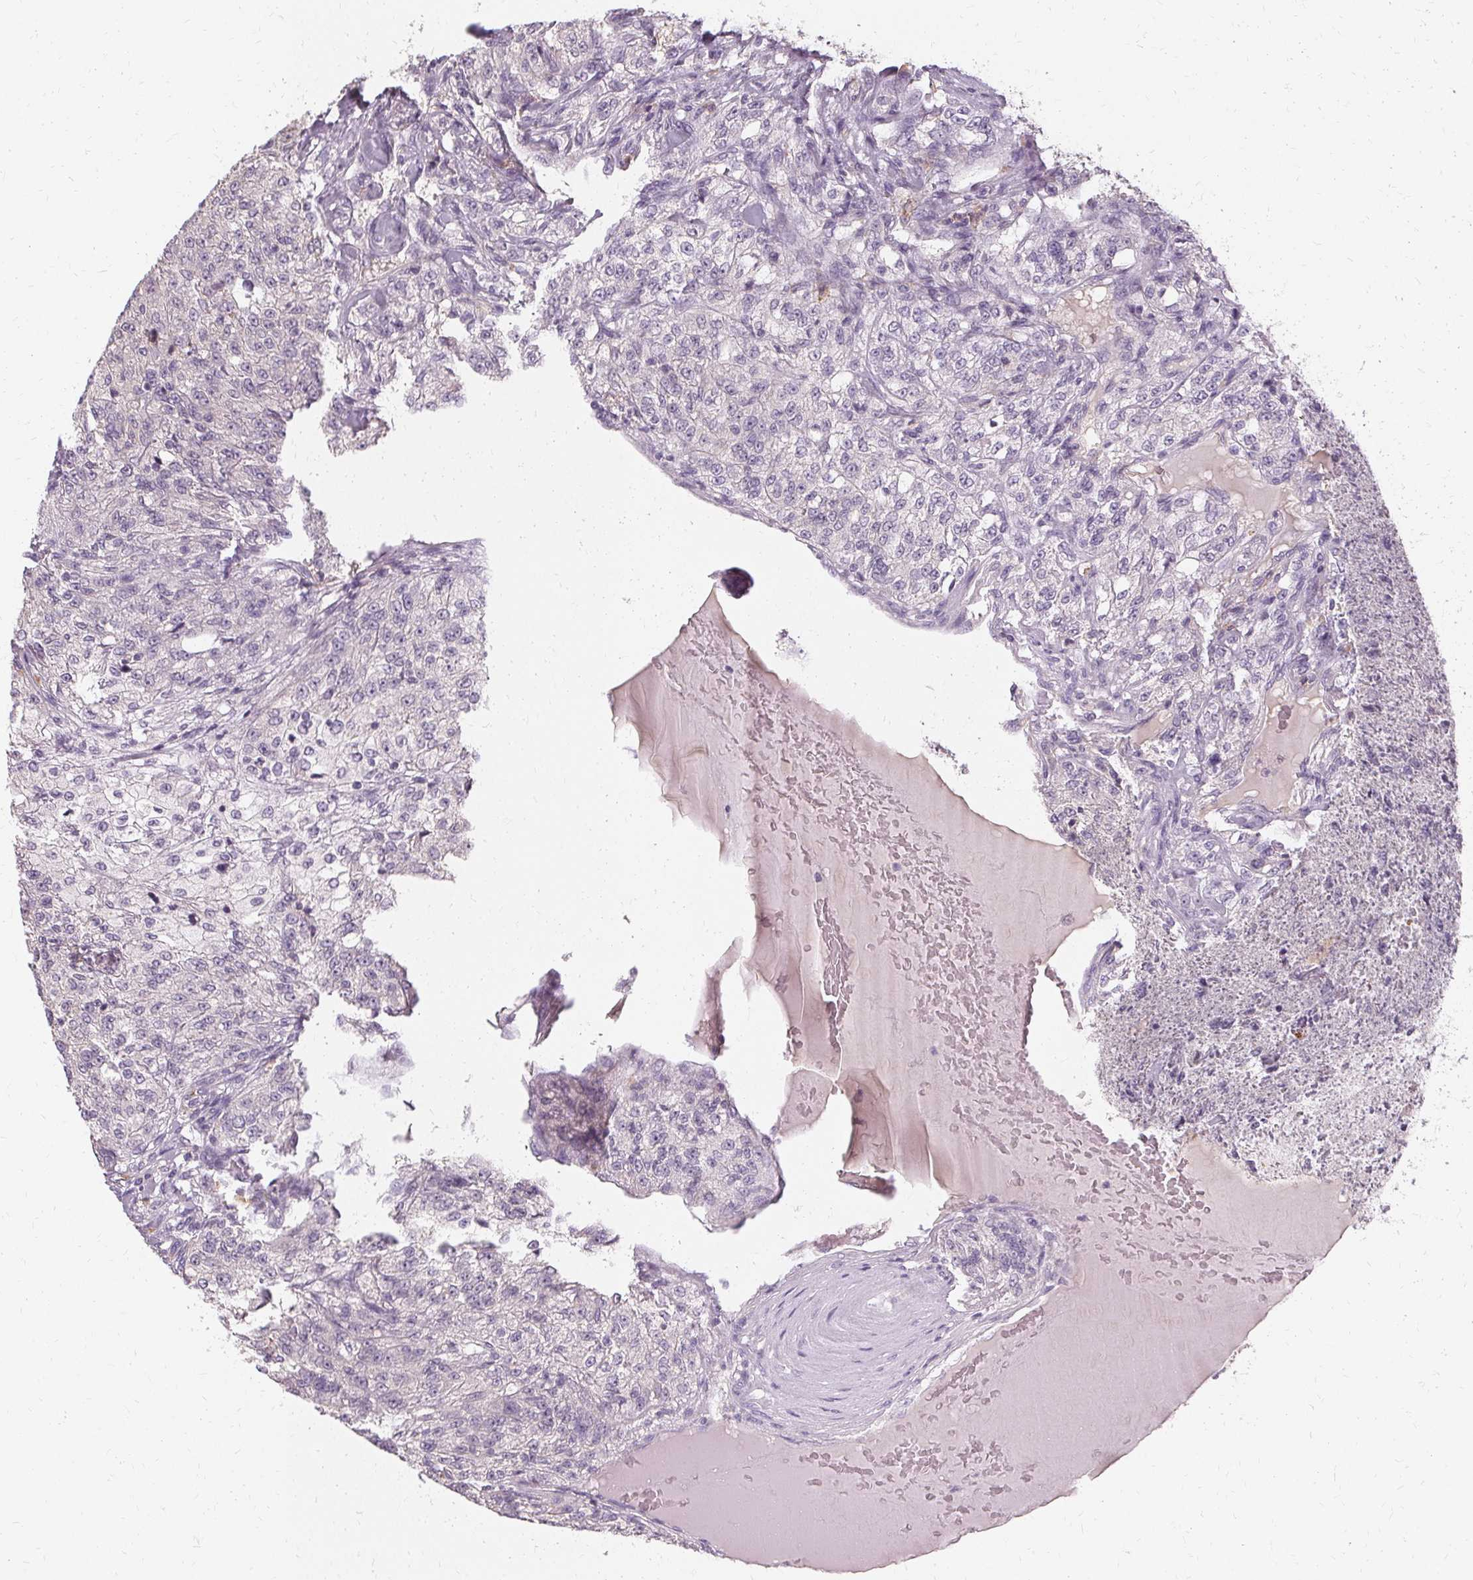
{"staining": {"intensity": "negative", "quantity": "none", "location": "none"}, "tissue": "renal cancer", "cell_type": "Tumor cells", "image_type": "cancer", "snomed": [{"axis": "morphology", "description": "Adenocarcinoma, NOS"}, {"axis": "topography", "description": "Kidney"}], "caption": "Immunohistochemical staining of adenocarcinoma (renal) shows no significant positivity in tumor cells.", "gene": "IFNGR1", "patient": {"sex": "female", "age": 63}}